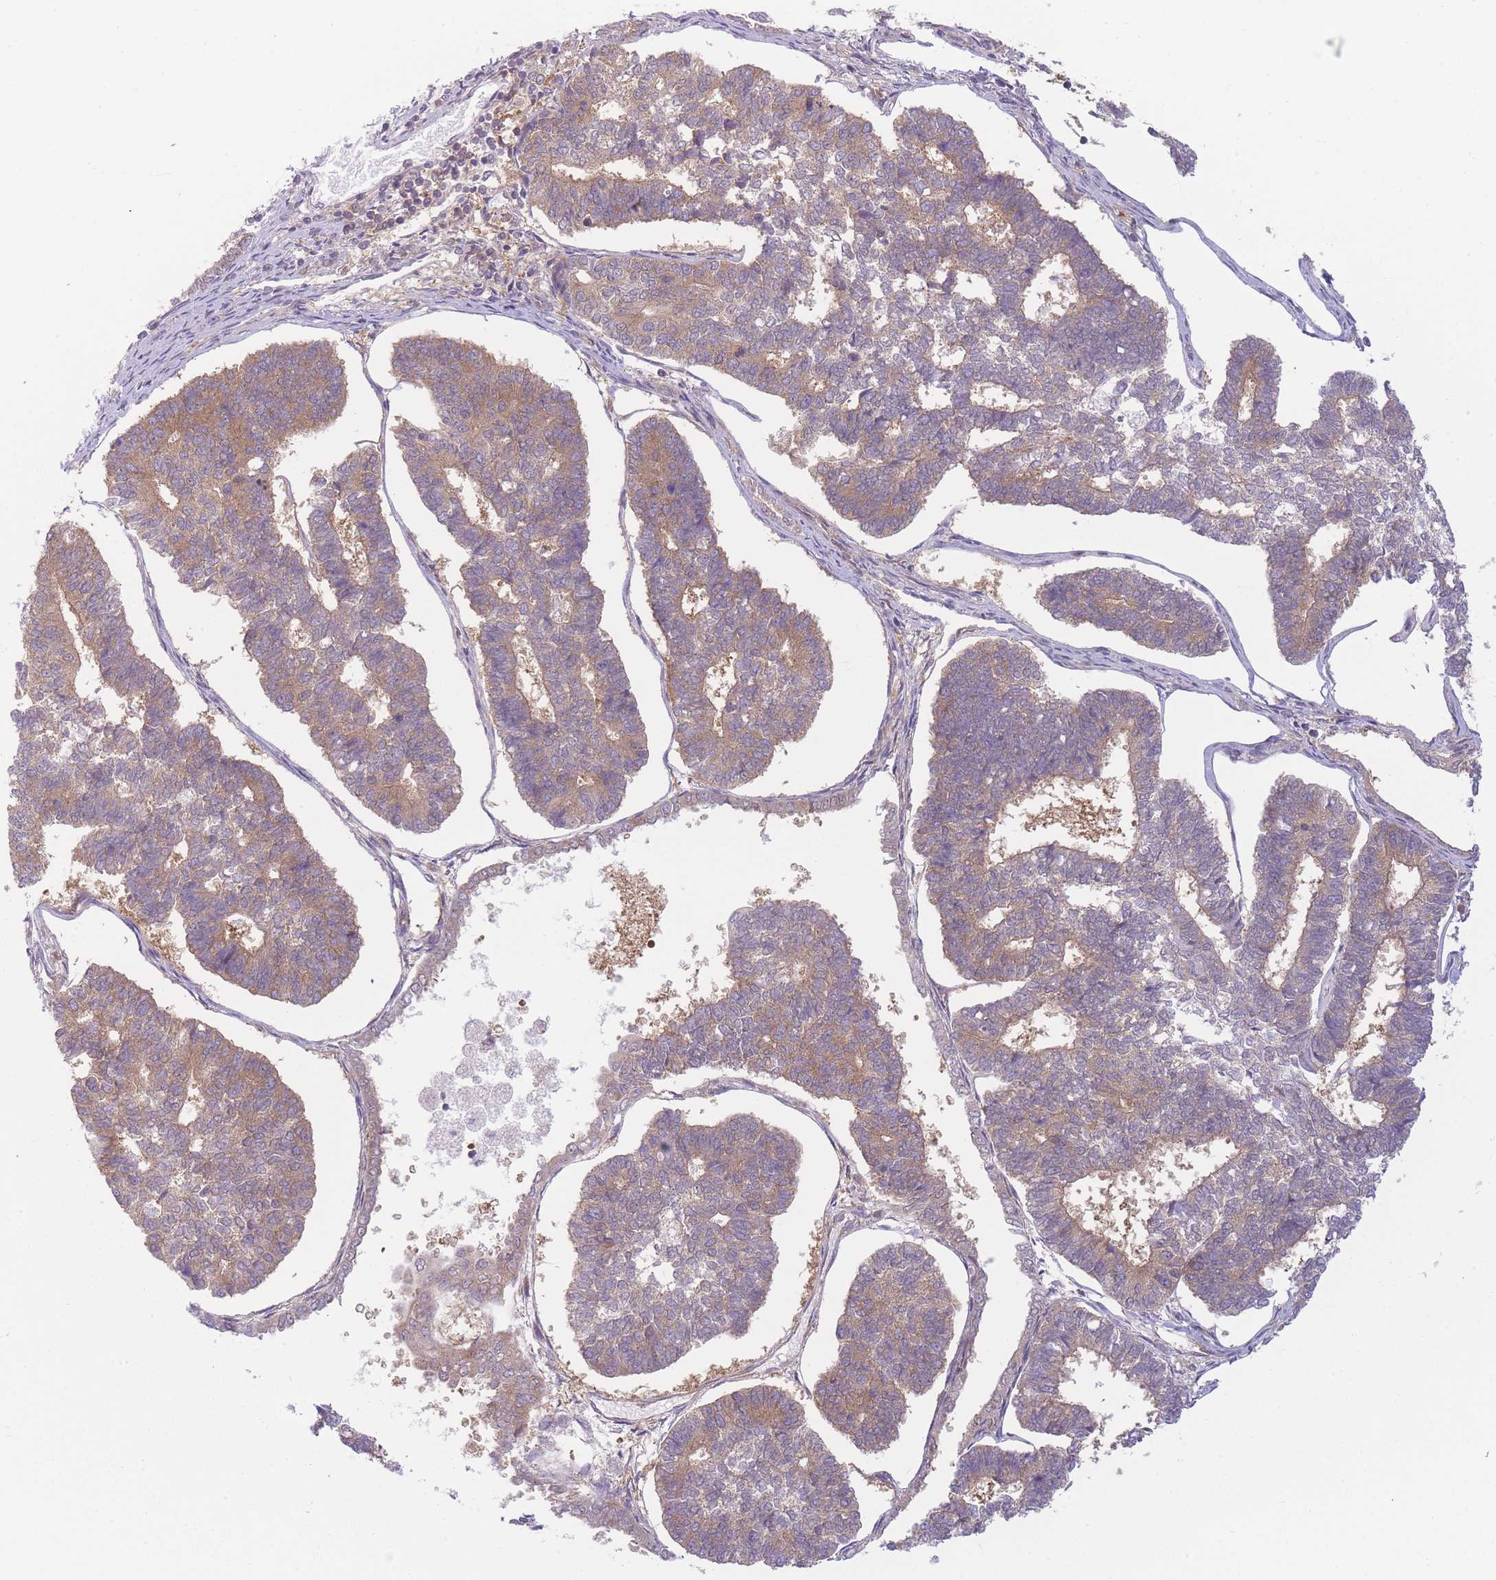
{"staining": {"intensity": "weak", "quantity": ">75%", "location": "cytoplasmic/membranous"}, "tissue": "endometrial cancer", "cell_type": "Tumor cells", "image_type": "cancer", "snomed": [{"axis": "morphology", "description": "Adenocarcinoma, NOS"}, {"axis": "topography", "description": "Endometrium"}], "caption": "Immunohistochemistry (IHC) of human endometrial adenocarcinoma reveals low levels of weak cytoplasmic/membranous positivity in approximately >75% of tumor cells.", "gene": "PFDN6", "patient": {"sex": "female", "age": 70}}